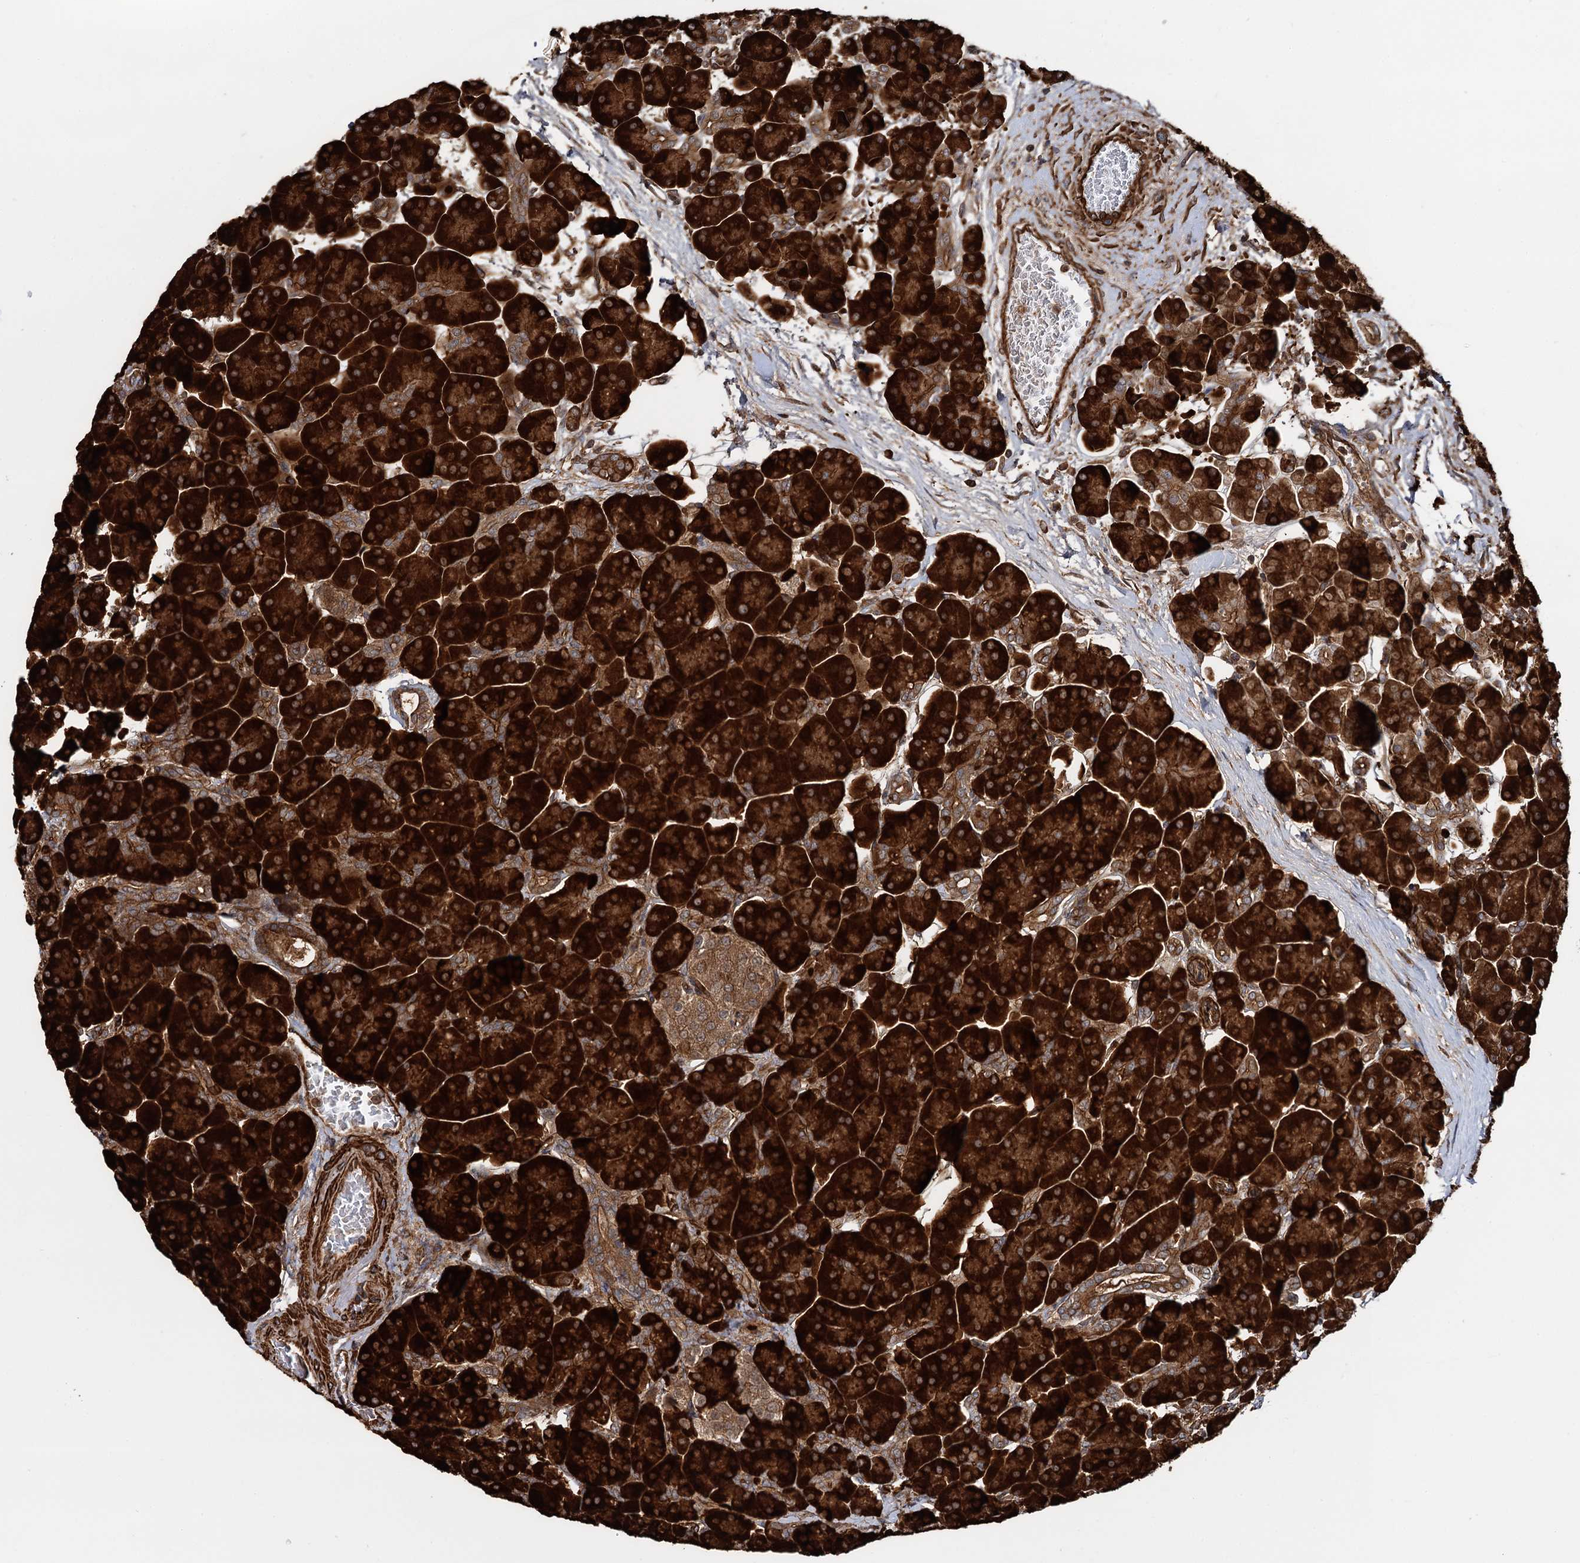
{"staining": {"intensity": "strong", "quantity": ">75%", "location": "cytoplasmic/membranous"}, "tissue": "pancreas", "cell_type": "Exocrine glandular cells", "image_type": "normal", "snomed": [{"axis": "morphology", "description": "Normal tissue, NOS"}, {"axis": "topography", "description": "Pancreas"}], "caption": "Unremarkable pancreas was stained to show a protein in brown. There is high levels of strong cytoplasmic/membranous staining in approximately >75% of exocrine glandular cells.", "gene": "ATP8B4", "patient": {"sex": "male", "age": 66}}